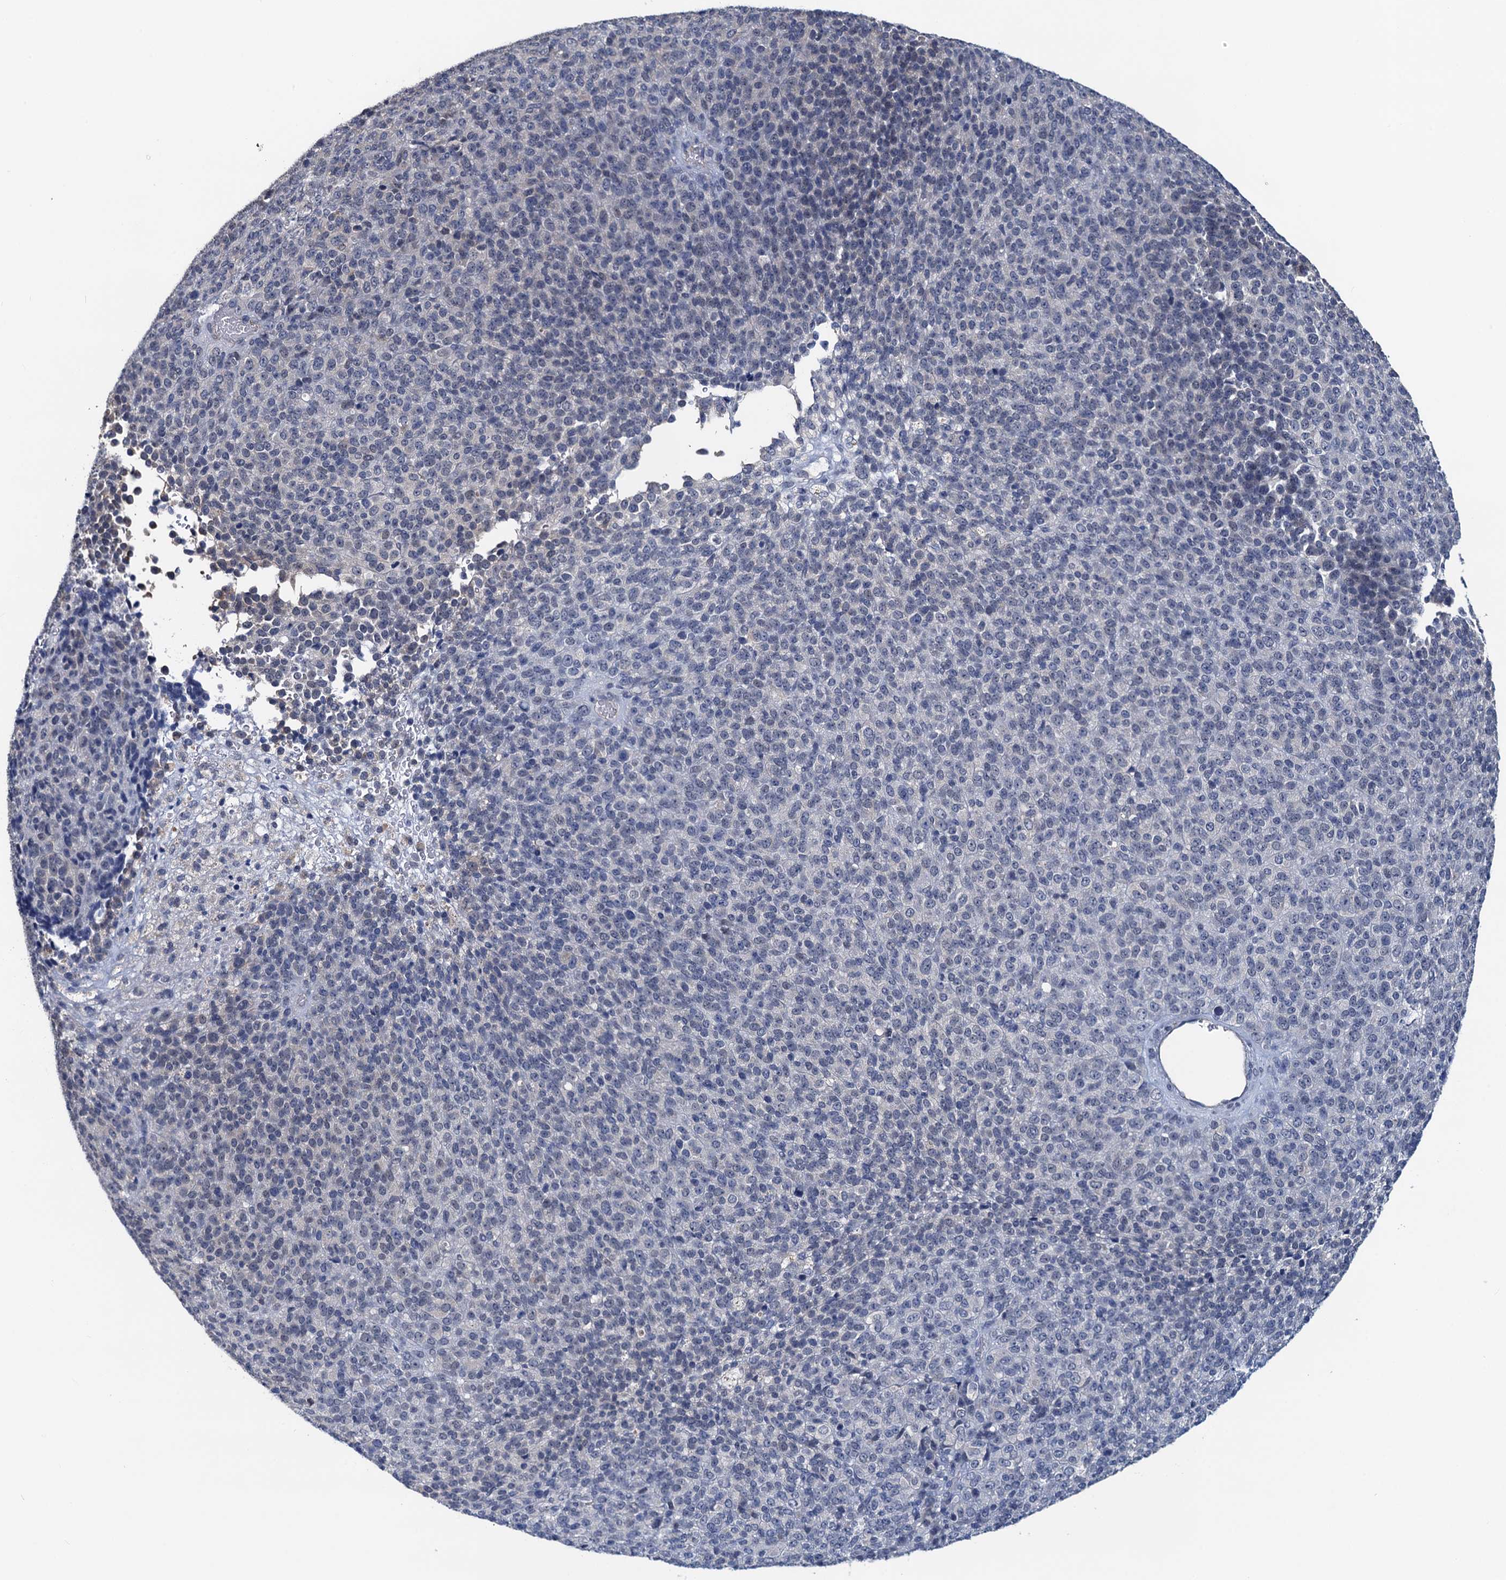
{"staining": {"intensity": "negative", "quantity": "none", "location": "none"}, "tissue": "melanoma", "cell_type": "Tumor cells", "image_type": "cancer", "snomed": [{"axis": "morphology", "description": "Malignant melanoma, Metastatic site"}, {"axis": "topography", "description": "Brain"}], "caption": "Immunohistochemical staining of malignant melanoma (metastatic site) displays no significant expression in tumor cells.", "gene": "RTKN2", "patient": {"sex": "female", "age": 56}}